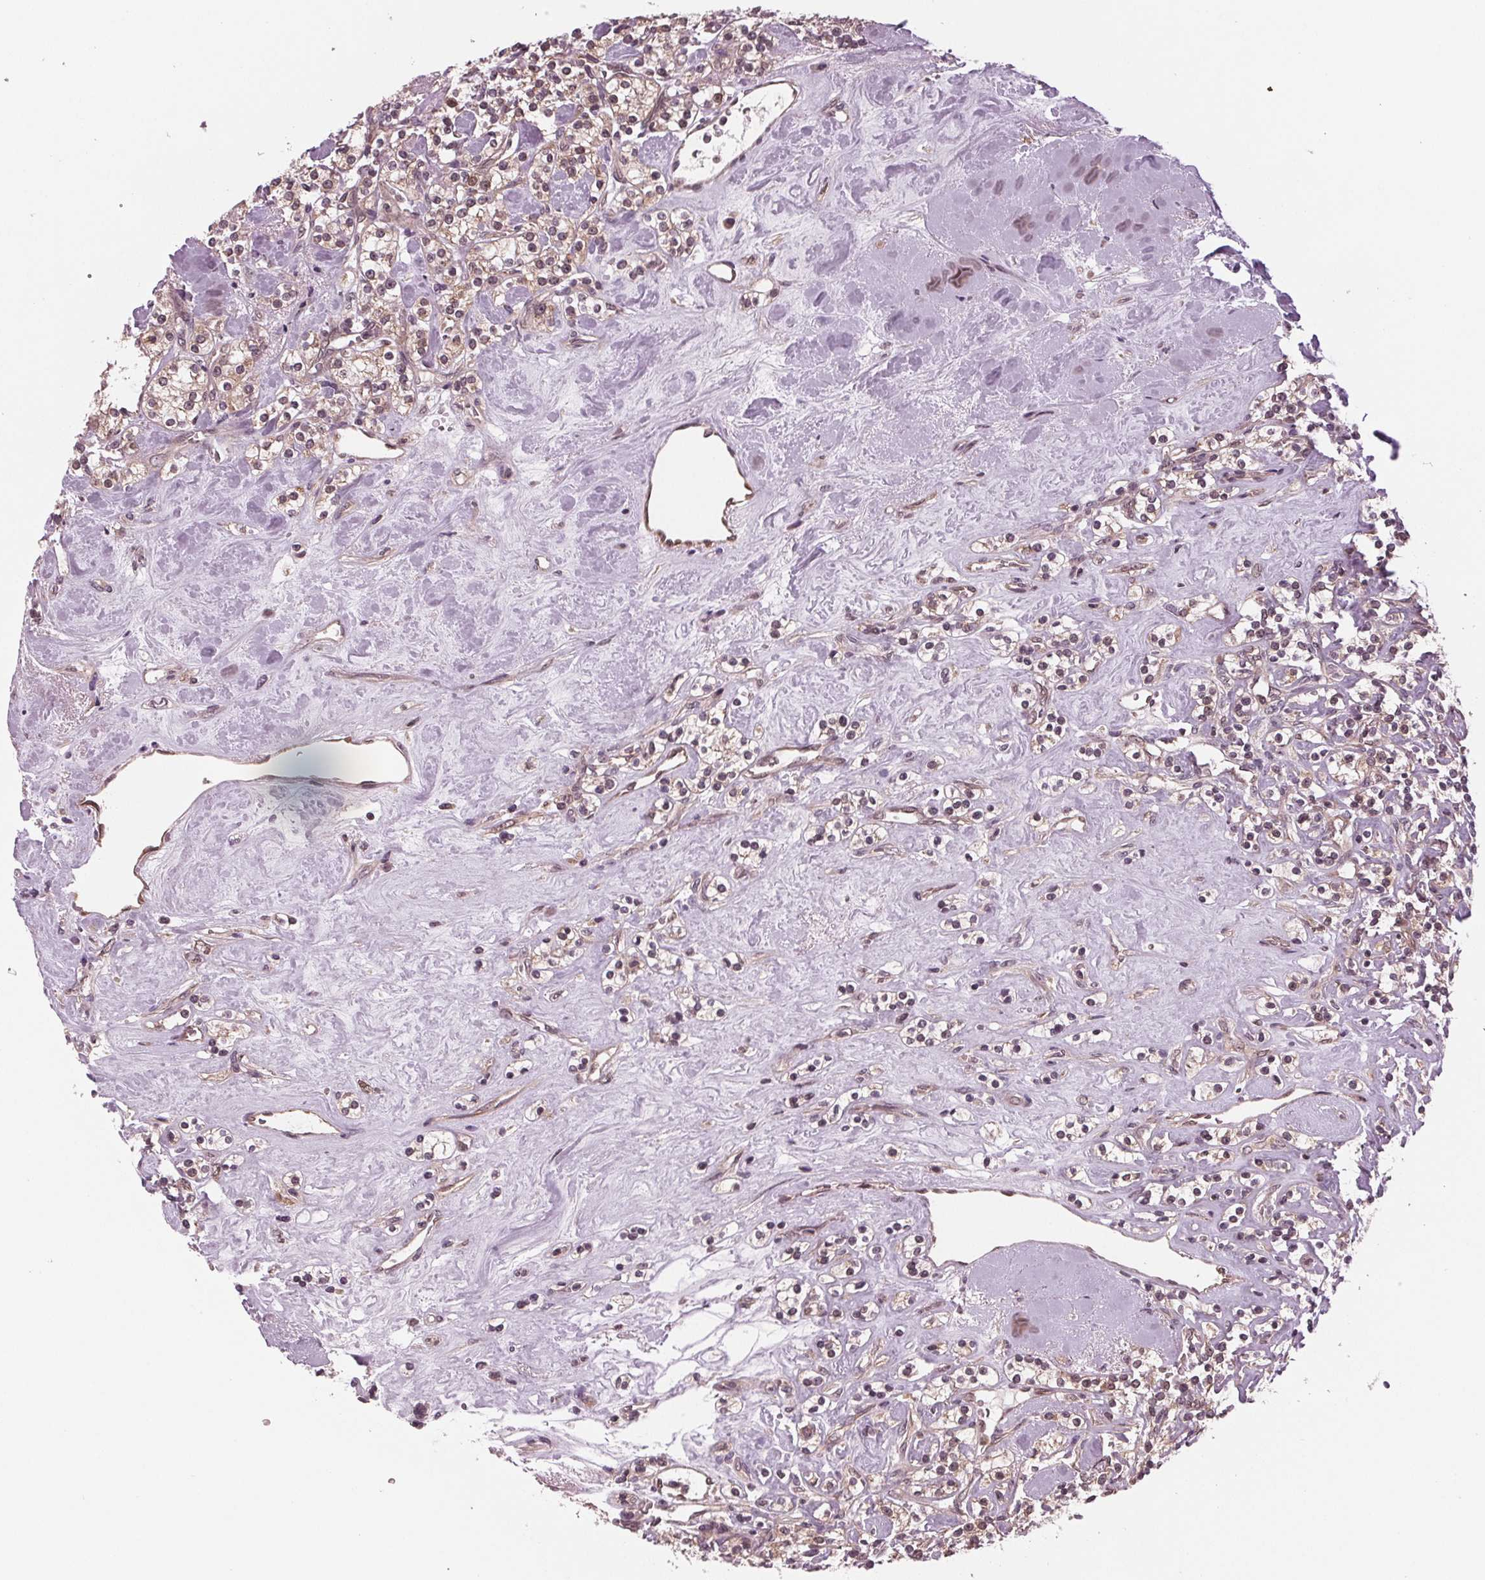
{"staining": {"intensity": "weak", "quantity": "25%-75%", "location": "cytoplasmic/membranous"}, "tissue": "renal cancer", "cell_type": "Tumor cells", "image_type": "cancer", "snomed": [{"axis": "morphology", "description": "Adenocarcinoma, NOS"}, {"axis": "topography", "description": "Kidney"}], "caption": "This image reveals renal cancer (adenocarcinoma) stained with IHC to label a protein in brown. The cytoplasmic/membranous of tumor cells show weak positivity for the protein. Nuclei are counter-stained blue.", "gene": "STAT3", "patient": {"sex": "male", "age": 77}}